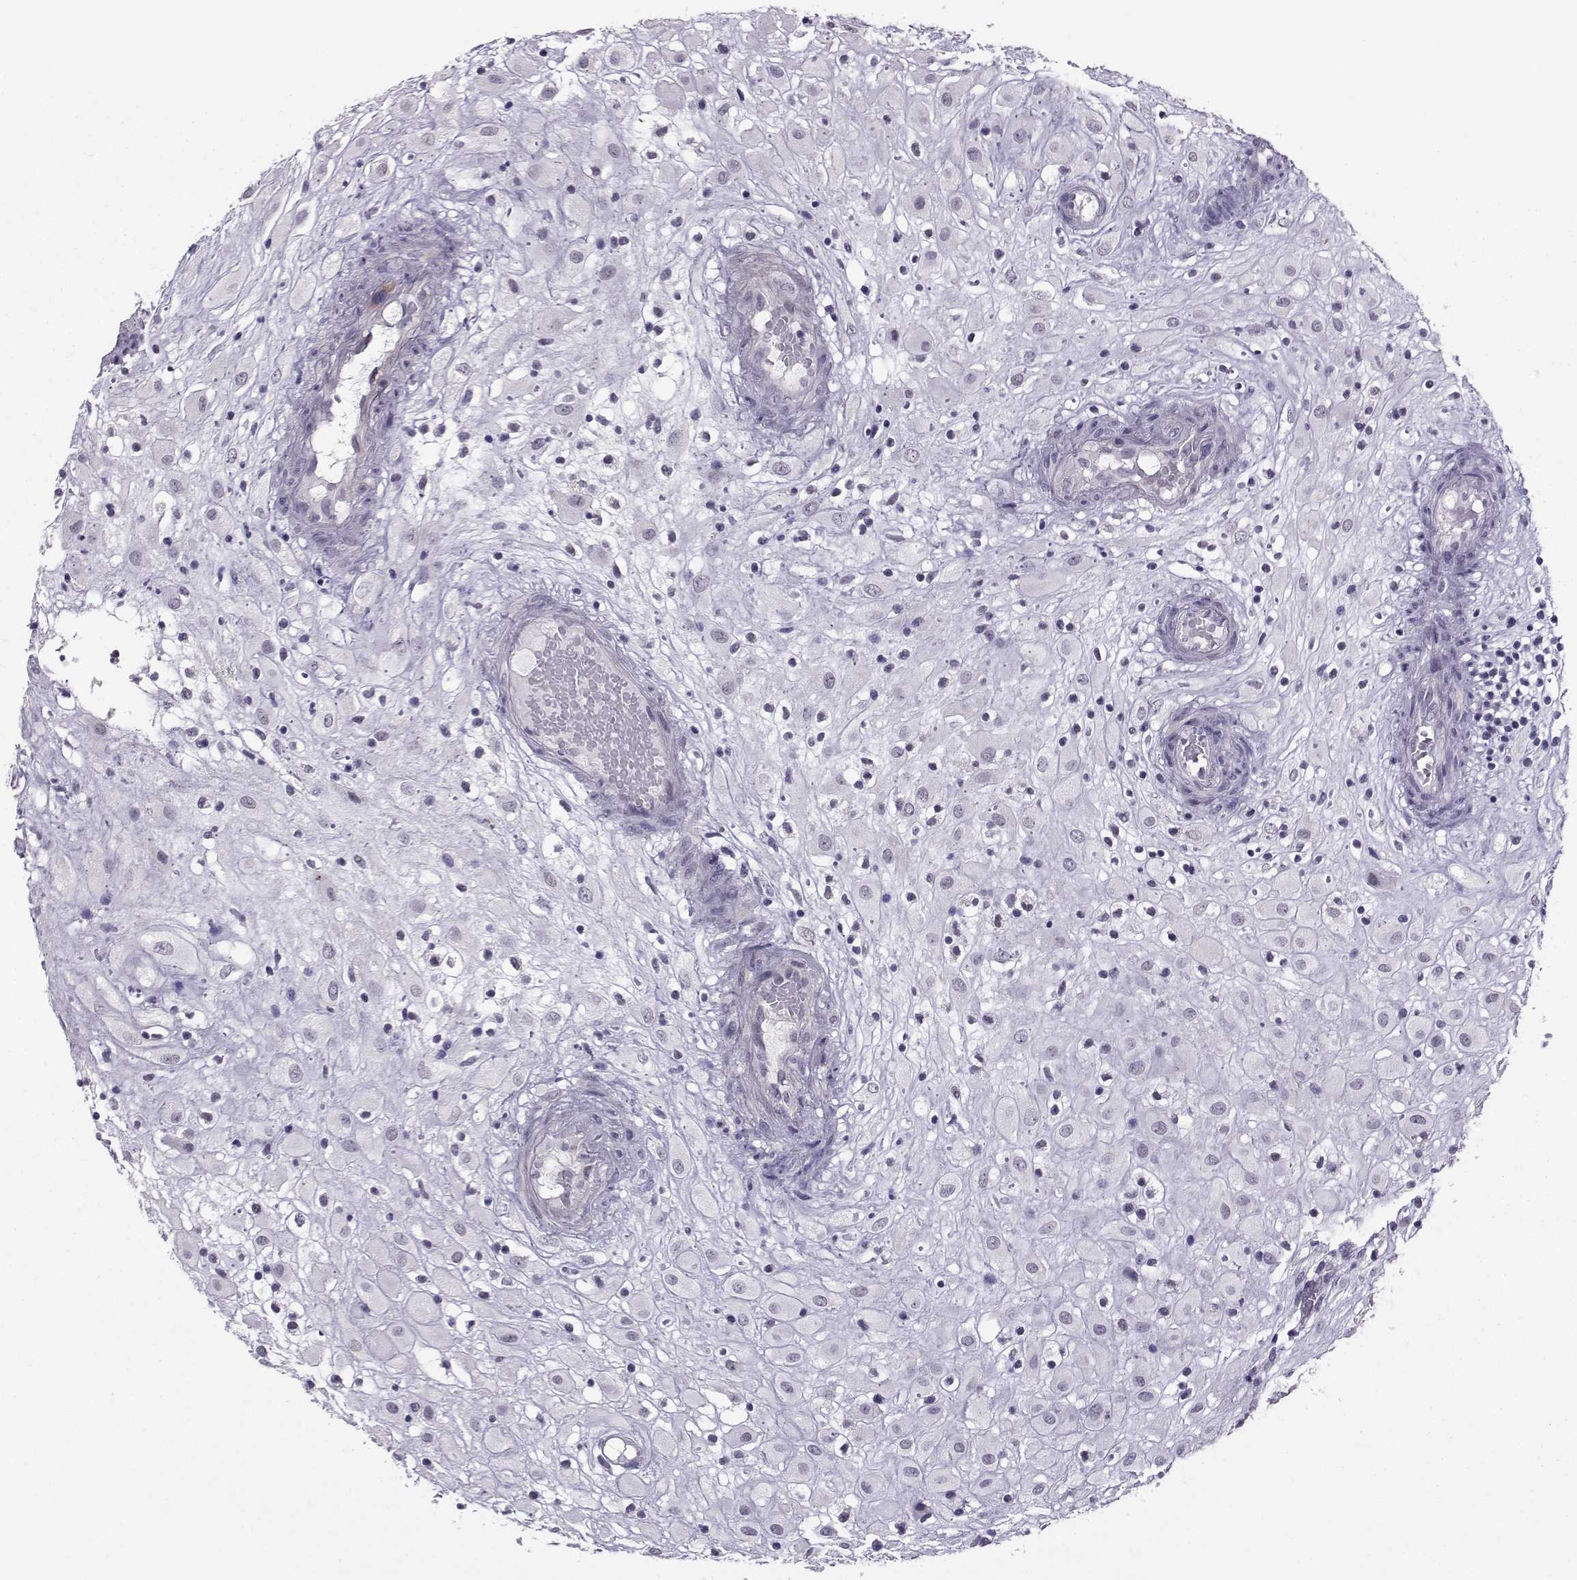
{"staining": {"intensity": "negative", "quantity": "none", "location": "none"}, "tissue": "placenta", "cell_type": "Decidual cells", "image_type": "normal", "snomed": [{"axis": "morphology", "description": "Normal tissue, NOS"}, {"axis": "topography", "description": "Placenta"}], "caption": "Photomicrograph shows no protein expression in decidual cells of unremarkable placenta.", "gene": "DNAAF1", "patient": {"sex": "female", "age": 24}}